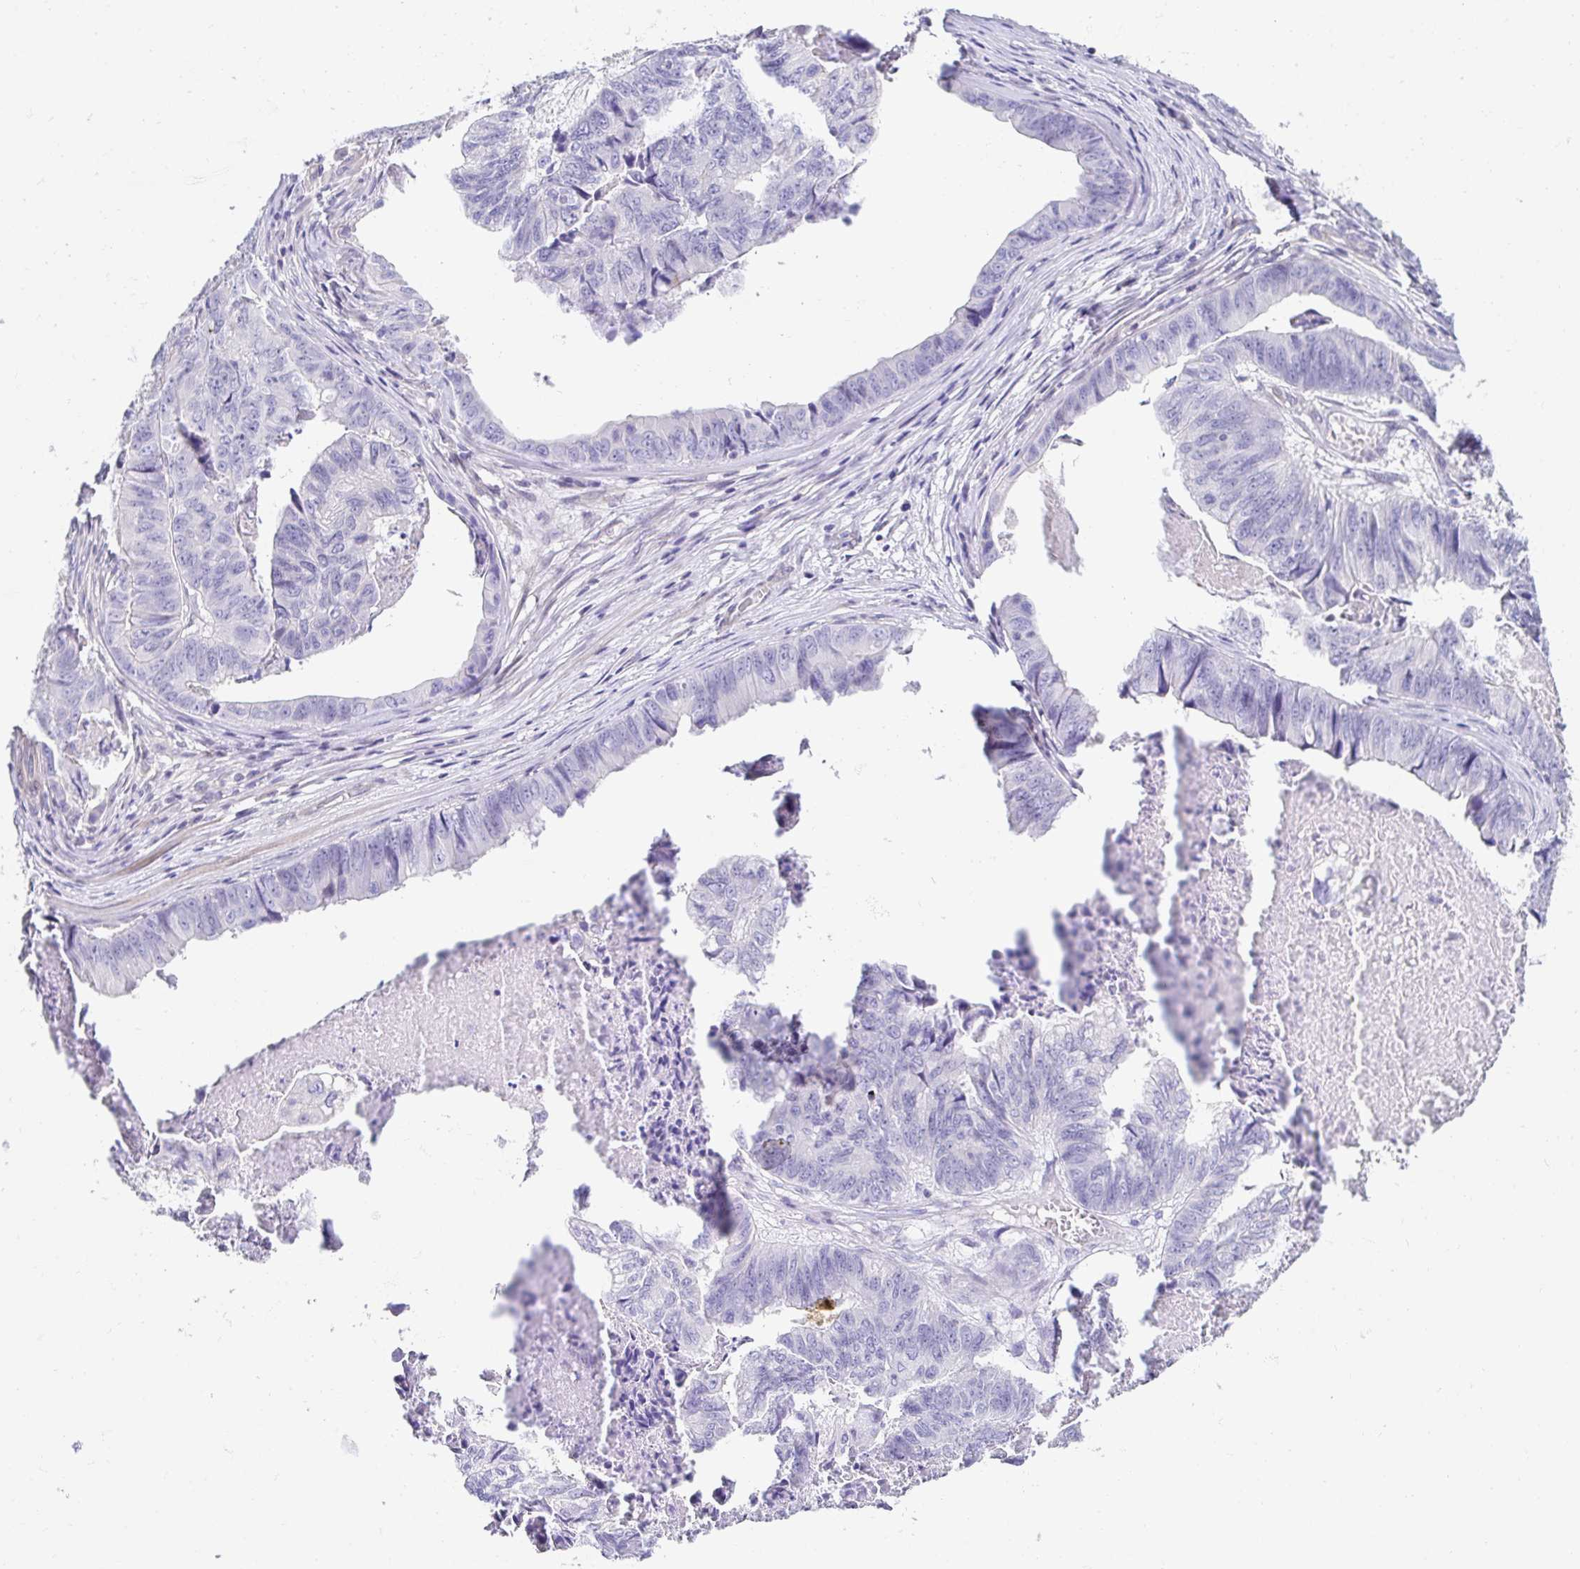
{"staining": {"intensity": "negative", "quantity": "none", "location": "none"}, "tissue": "stomach cancer", "cell_type": "Tumor cells", "image_type": "cancer", "snomed": [{"axis": "morphology", "description": "Adenocarcinoma, NOS"}, {"axis": "topography", "description": "Stomach, lower"}], "caption": "The IHC image has no significant positivity in tumor cells of stomach cancer tissue. (DAB (3,3'-diaminobenzidine) IHC, high magnification).", "gene": "AKAP14", "patient": {"sex": "male", "age": 77}}